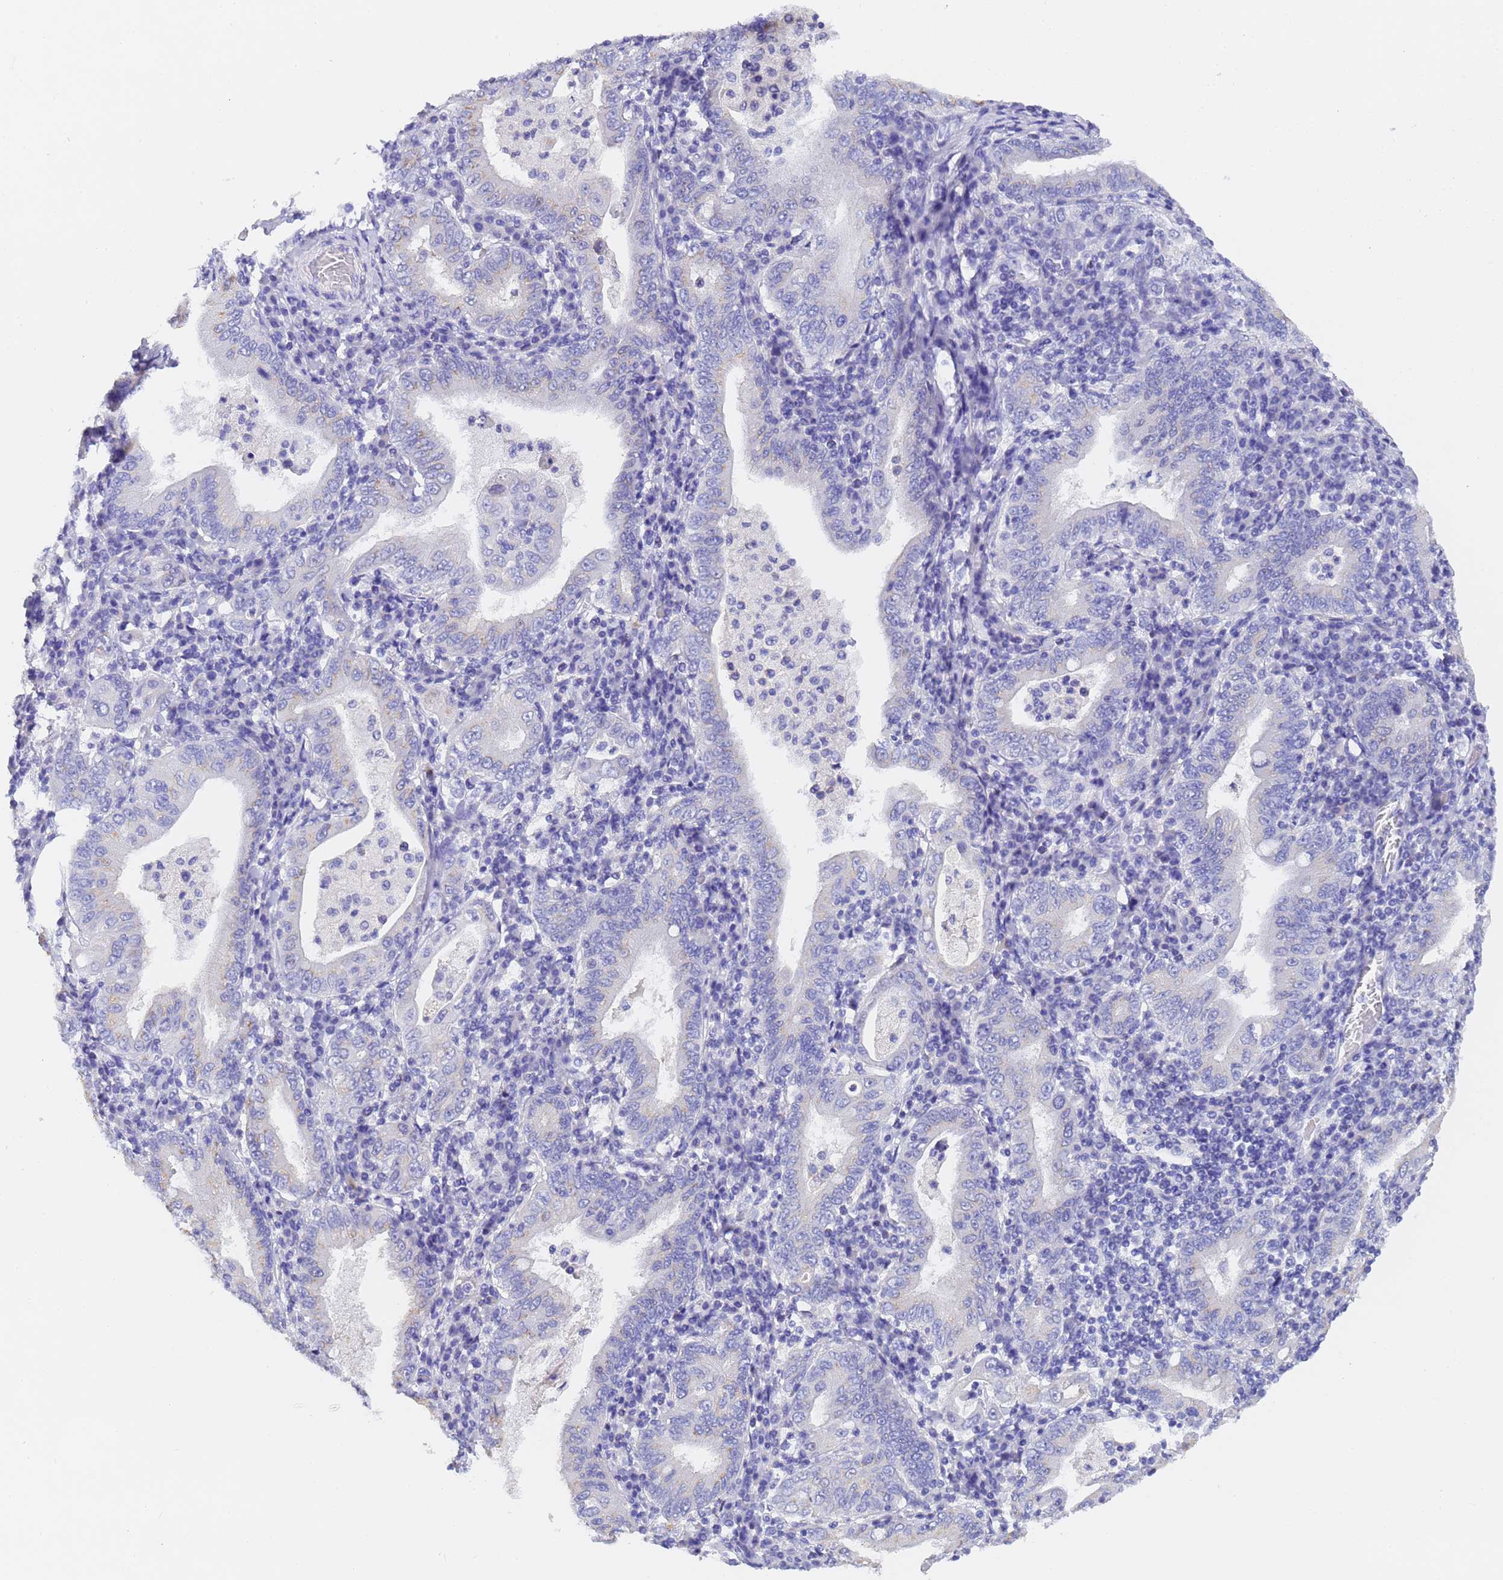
{"staining": {"intensity": "weak", "quantity": "<25%", "location": "cytoplasmic/membranous"}, "tissue": "stomach cancer", "cell_type": "Tumor cells", "image_type": "cancer", "snomed": [{"axis": "morphology", "description": "Normal tissue, NOS"}, {"axis": "morphology", "description": "Adenocarcinoma, NOS"}, {"axis": "topography", "description": "Esophagus"}, {"axis": "topography", "description": "Stomach, upper"}, {"axis": "topography", "description": "Peripheral nerve tissue"}], "caption": "IHC of stomach adenocarcinoma shows no positivity in tumor cells.", "gene": "GABRA1", "patient": {"sex": "male", "age": 62}}